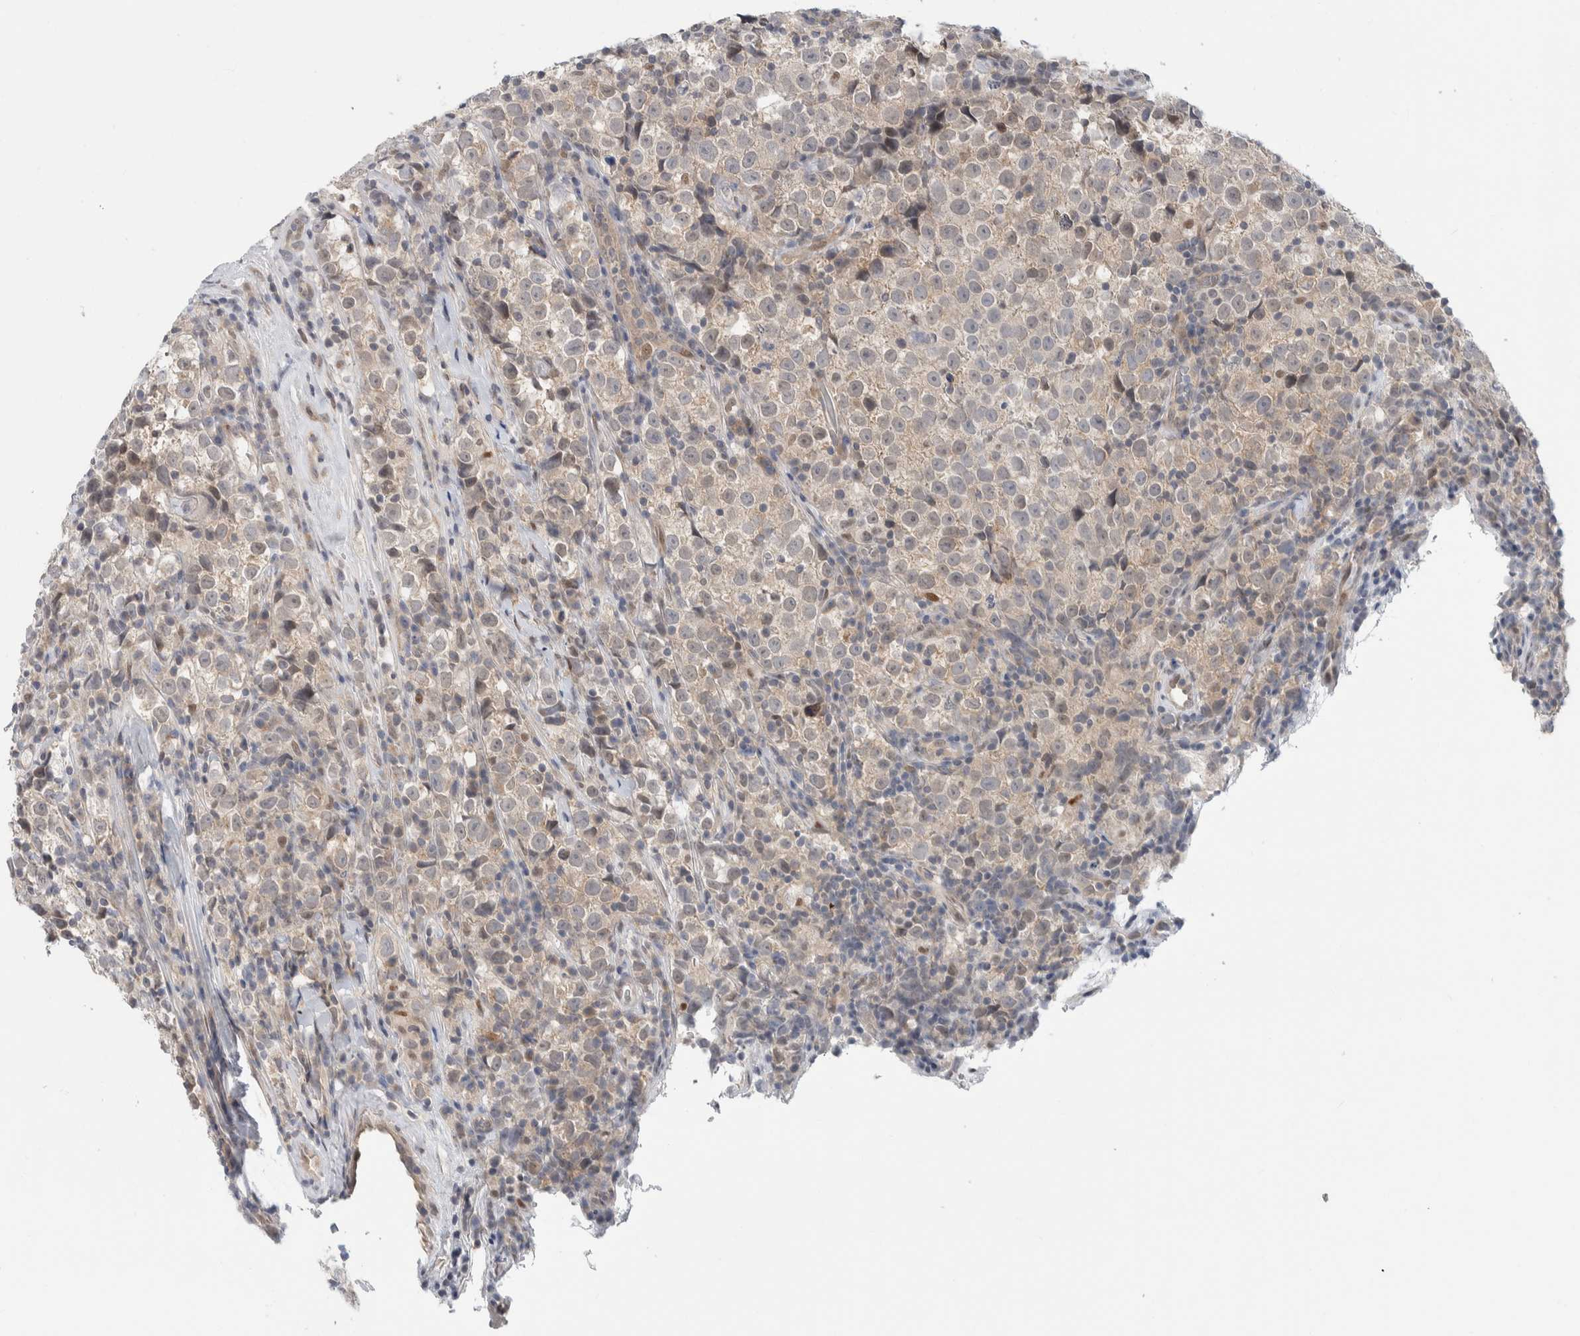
{"staining": {"intensity": "weak", "quantity": "<25%", "location": "cytoplasmic/membranous"}, "tissue": "testis cancer", "cell_type": "Tumor cells", "image_type": "cancer", "snomed": [{"axis": "morphology", "description": "Normal tissue, NOS"}, {"axis": "morphology", "description": "Seminoma, NOS"}, {"axis": "topography", "description": "Testis"}], "caption": "An image of testis cancer (seminoma) stained for a protein demonstrates no brown staining in tumor cells.", "gene": "NCR3LG1", "patient": {"sex": "male", "age": 43}}